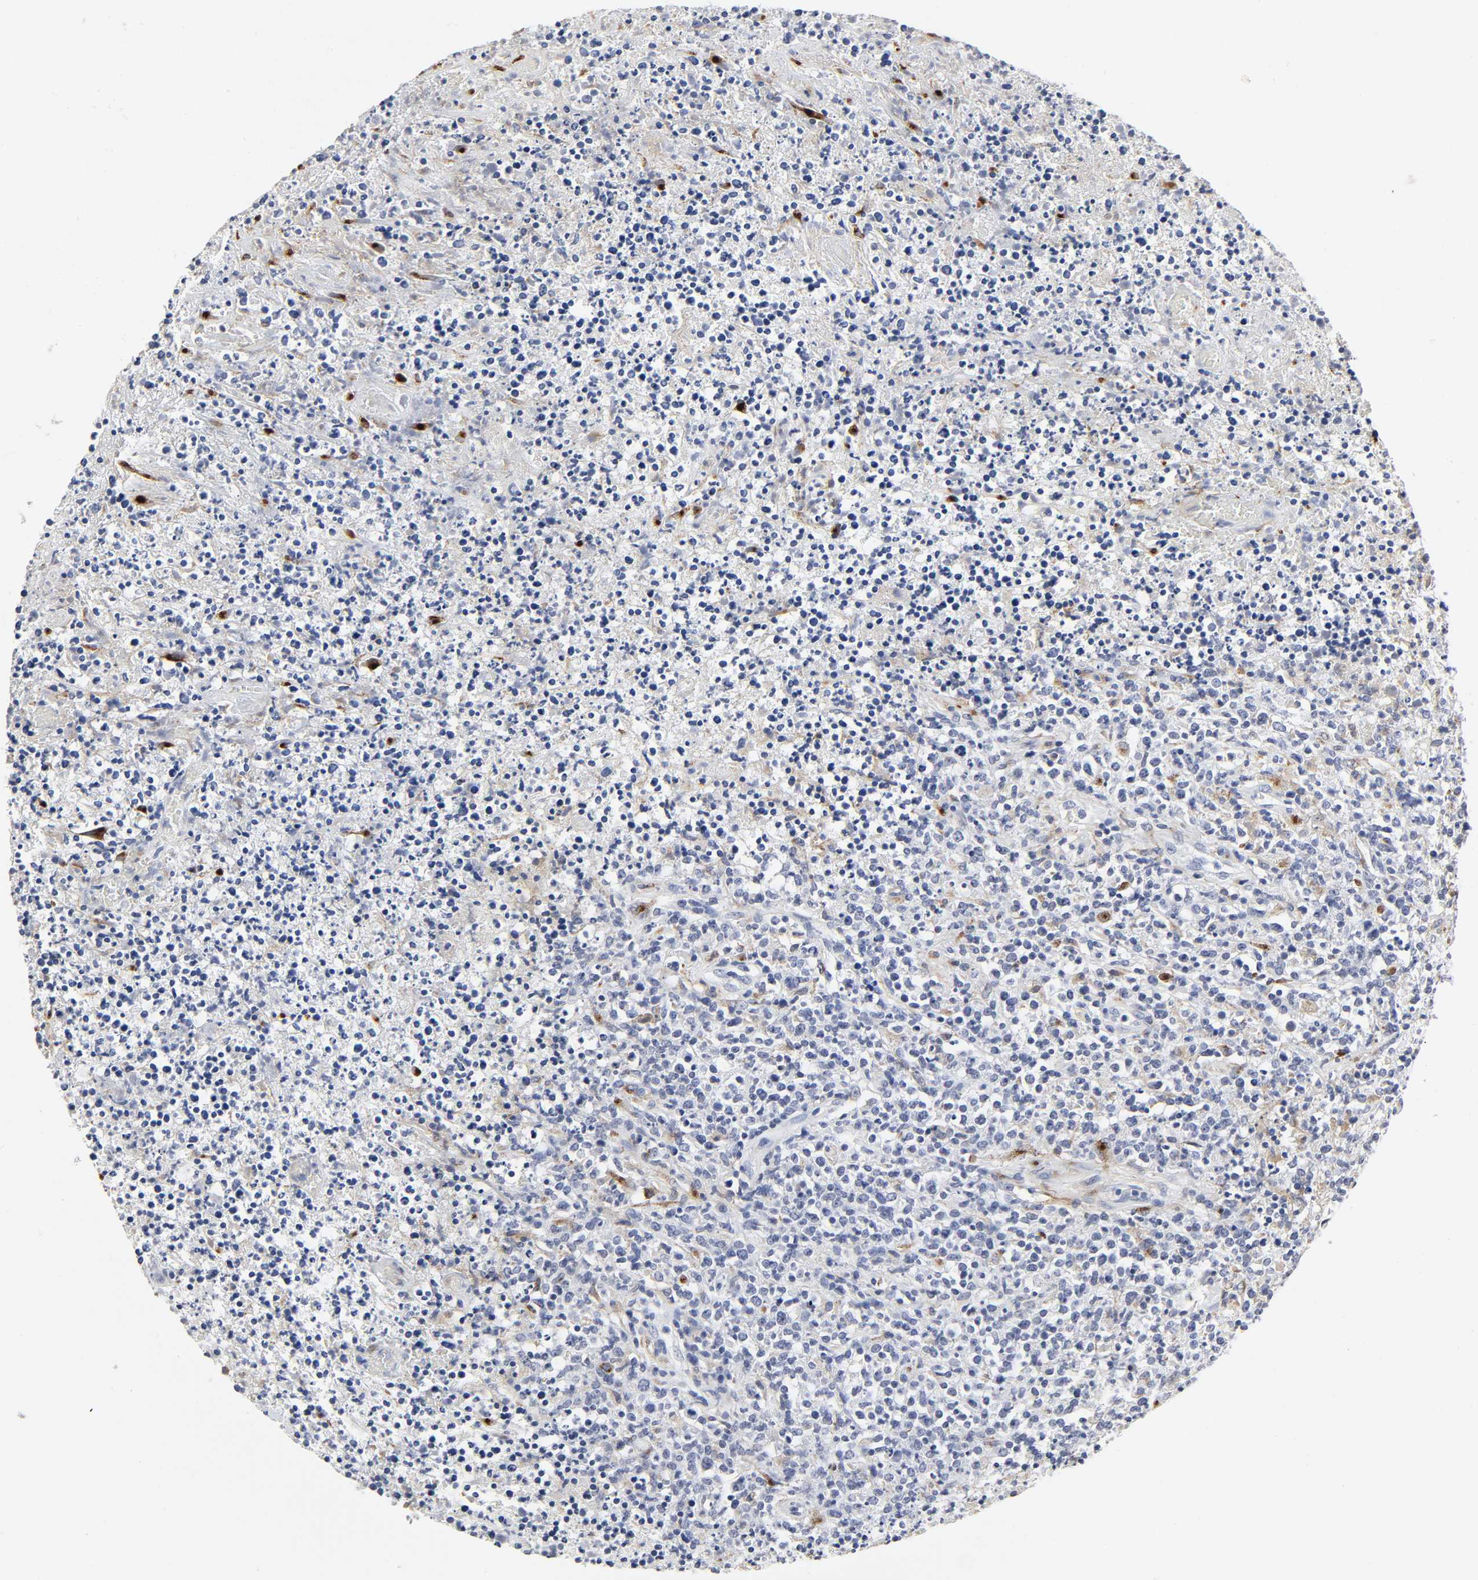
{"staining": {"intensity": "negative", "quantity": "none", "location": "none"}, "tissue": "lymphoma", "cell_type": "Tumor cells", "image_type": "cancer", "snomed": [{"axis": "morphology", "description": "Malignant lymphoma, non-Hodgkin's type, High grade"}, {"axis": "topography", "description": "Lymph node"}], "caption": "Tumor cells show no significant expression in lymphoma.", "gene": "LRP1", "patient": {"sex": "female", "age": 84}}